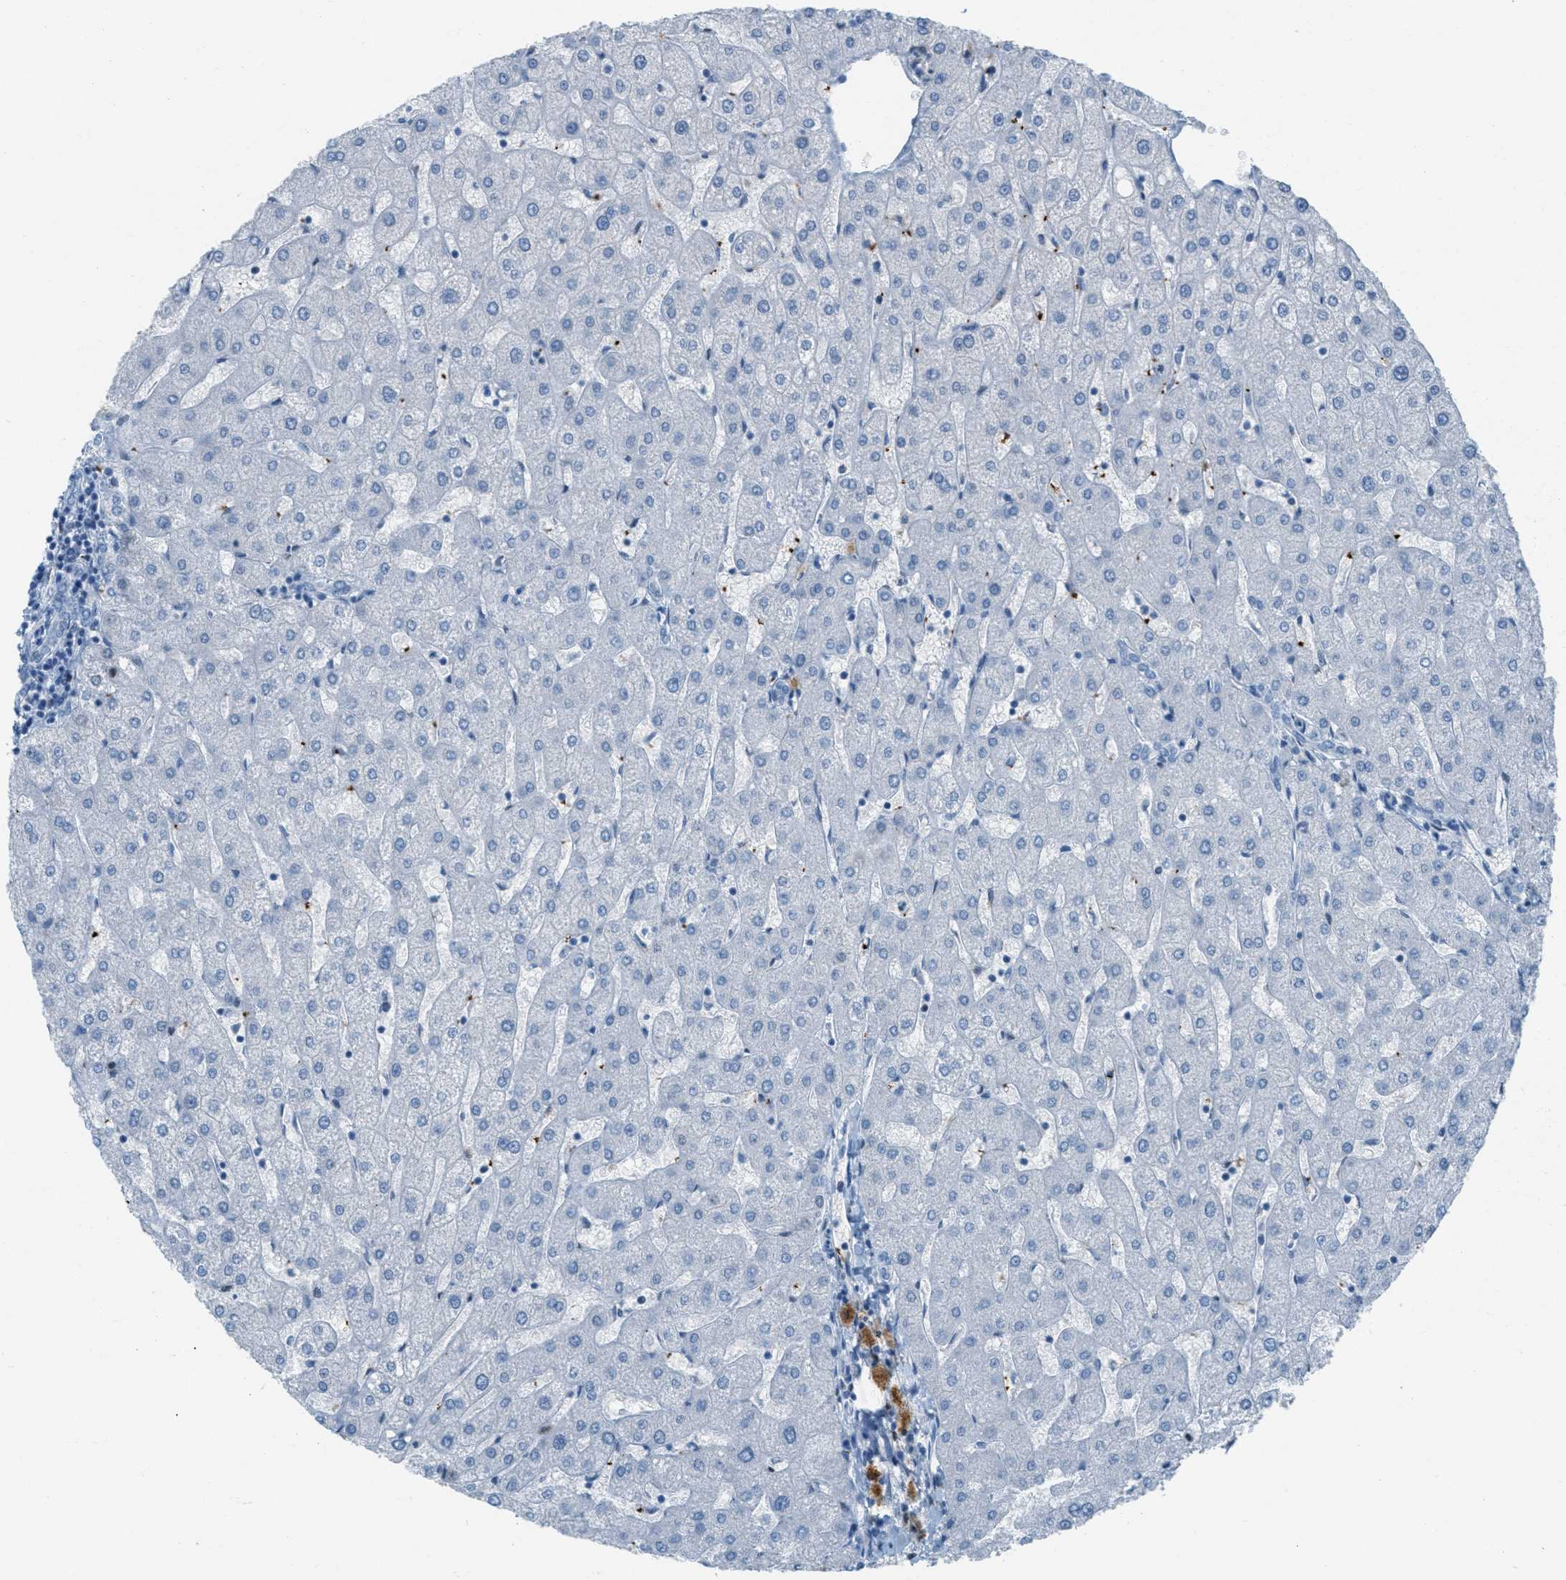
{"staining": {"intensity": "negative", "quantity": "none", "location": "none"}, "tissue": "liver", "cell_type": "Cholangiocytes", "image_type": "normal", "snomed": [{"axis": "morphology", "description": "Normal tissue, NOS"}, {"axis": "topography", "description": "Liver"}], "caption": "High power microscopy micrograph of an IHC image of benign liver, revealing no significant expression in cholangiocytes. Brightfield microscopy of immunohistochemistry (IHC) stained with DAB (3,3'-diaminobenzidine) (brown) and hematoxylin (blue), captured at high magnification.", "gene": "PPBP", "patient": {"sex": "male", "age": 67}}